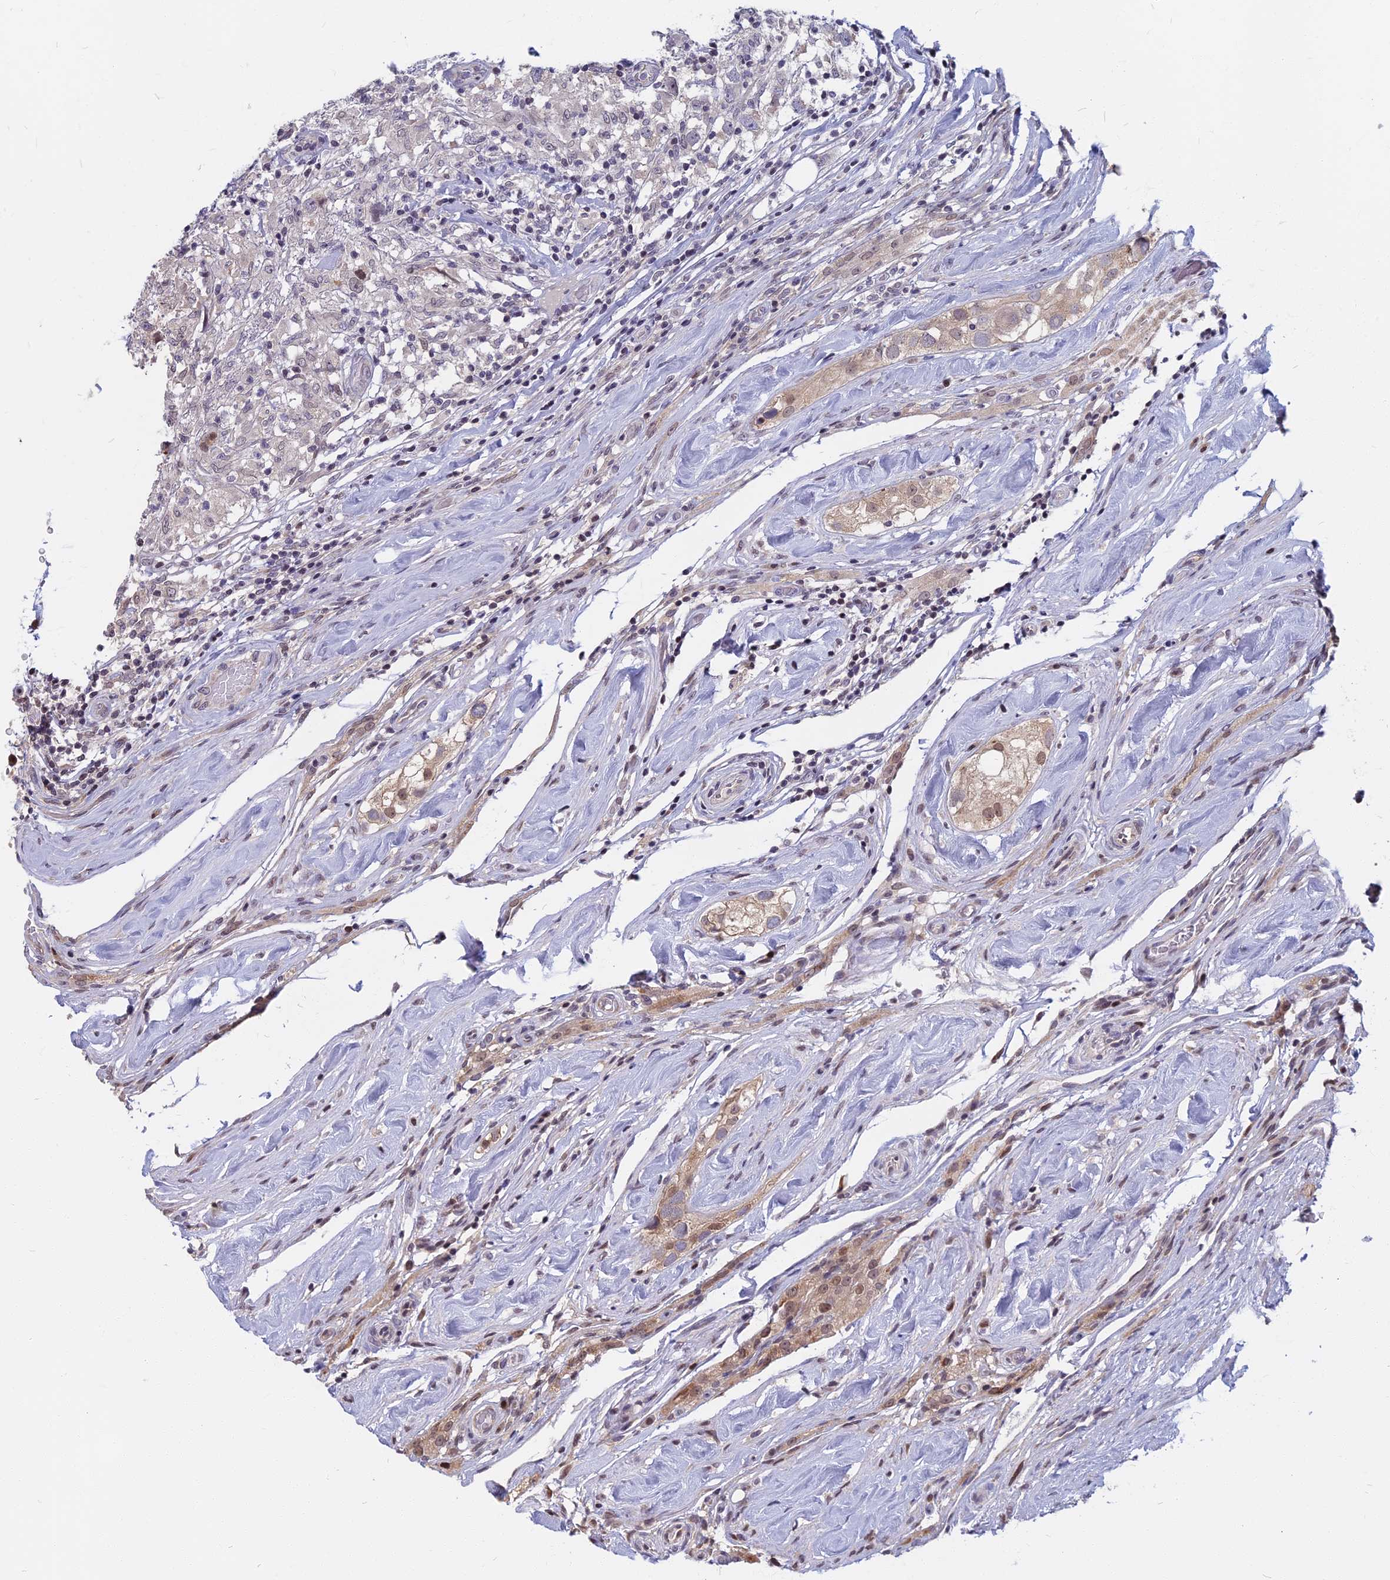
{"staining": {"intensity": "negative", "quantity": "none", "location": "none"}, "tissue": "testis cancer", "cell_type": "Tumor cells", "image_type": "cancer", "snomed": [{"axis": "morphology", "description": "Seminoma, NOS"}, {"axis": "topography", "description": "Testis"}], "caption": "IHC of human seminoma (testis) shows no staining in tumor cells.", "gene": "CCDC113", "patient": {"sex": "male", "age": 46}}